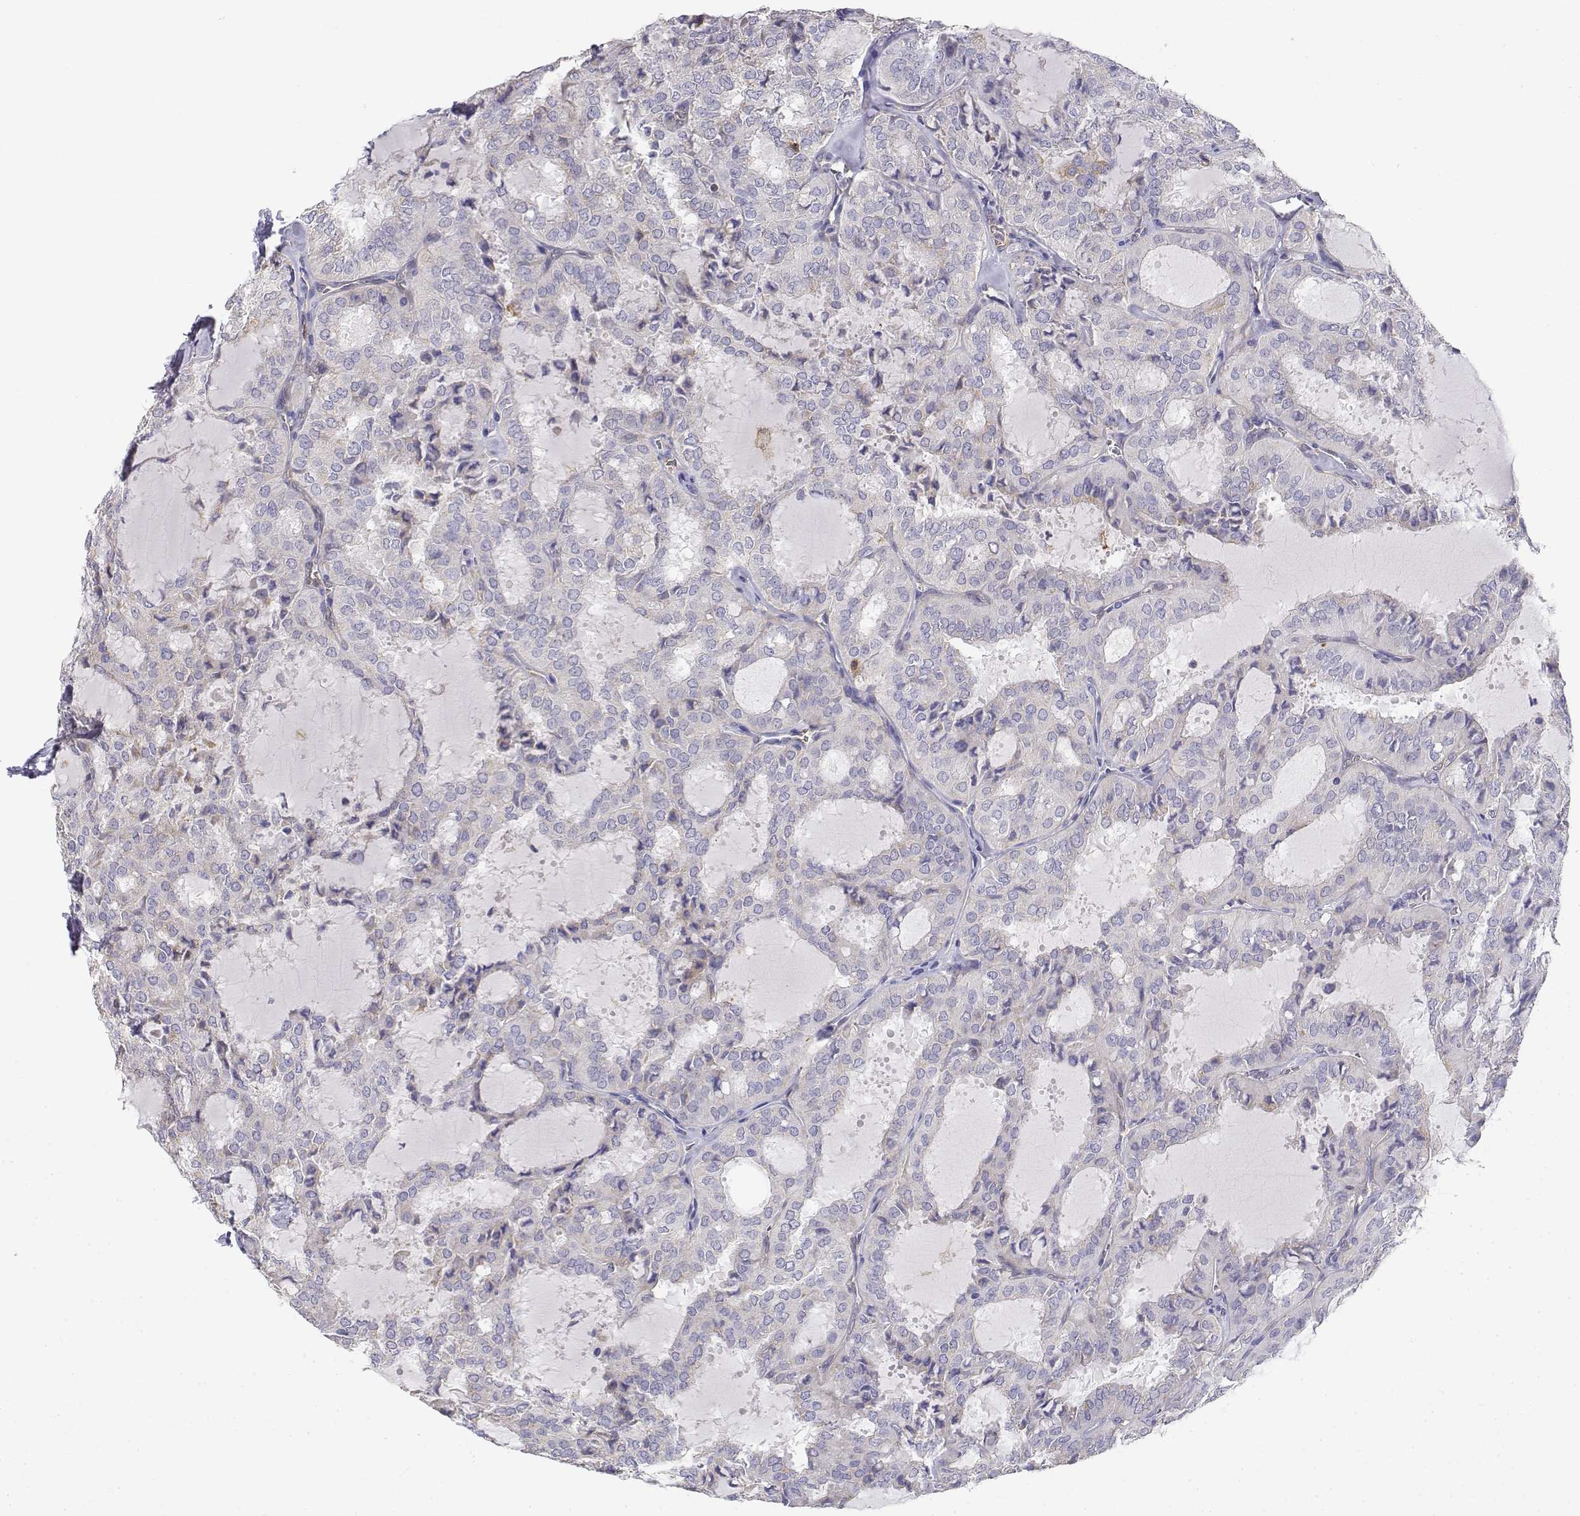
{"staining": {"intensity": "negative", "quantity": "none", "location": "none"}, "tissue": "thyroid cancer", "cell_type": "Tumor cells", "image_type": "cancer", "snomed": [{"axis": "morphology", "description": "Follicular adenoma carcinoma, NOS"}, {"axis": "topography", "description": "Thyroid gland"}], "caption": "A high-resolution photomicrograph shows IHC staining of thyroid follicular adenoma carcinoma, which displays no significant staining in tumor cells.", "gene": "ADA", "patient": {"sex": "male", "age": 75}}